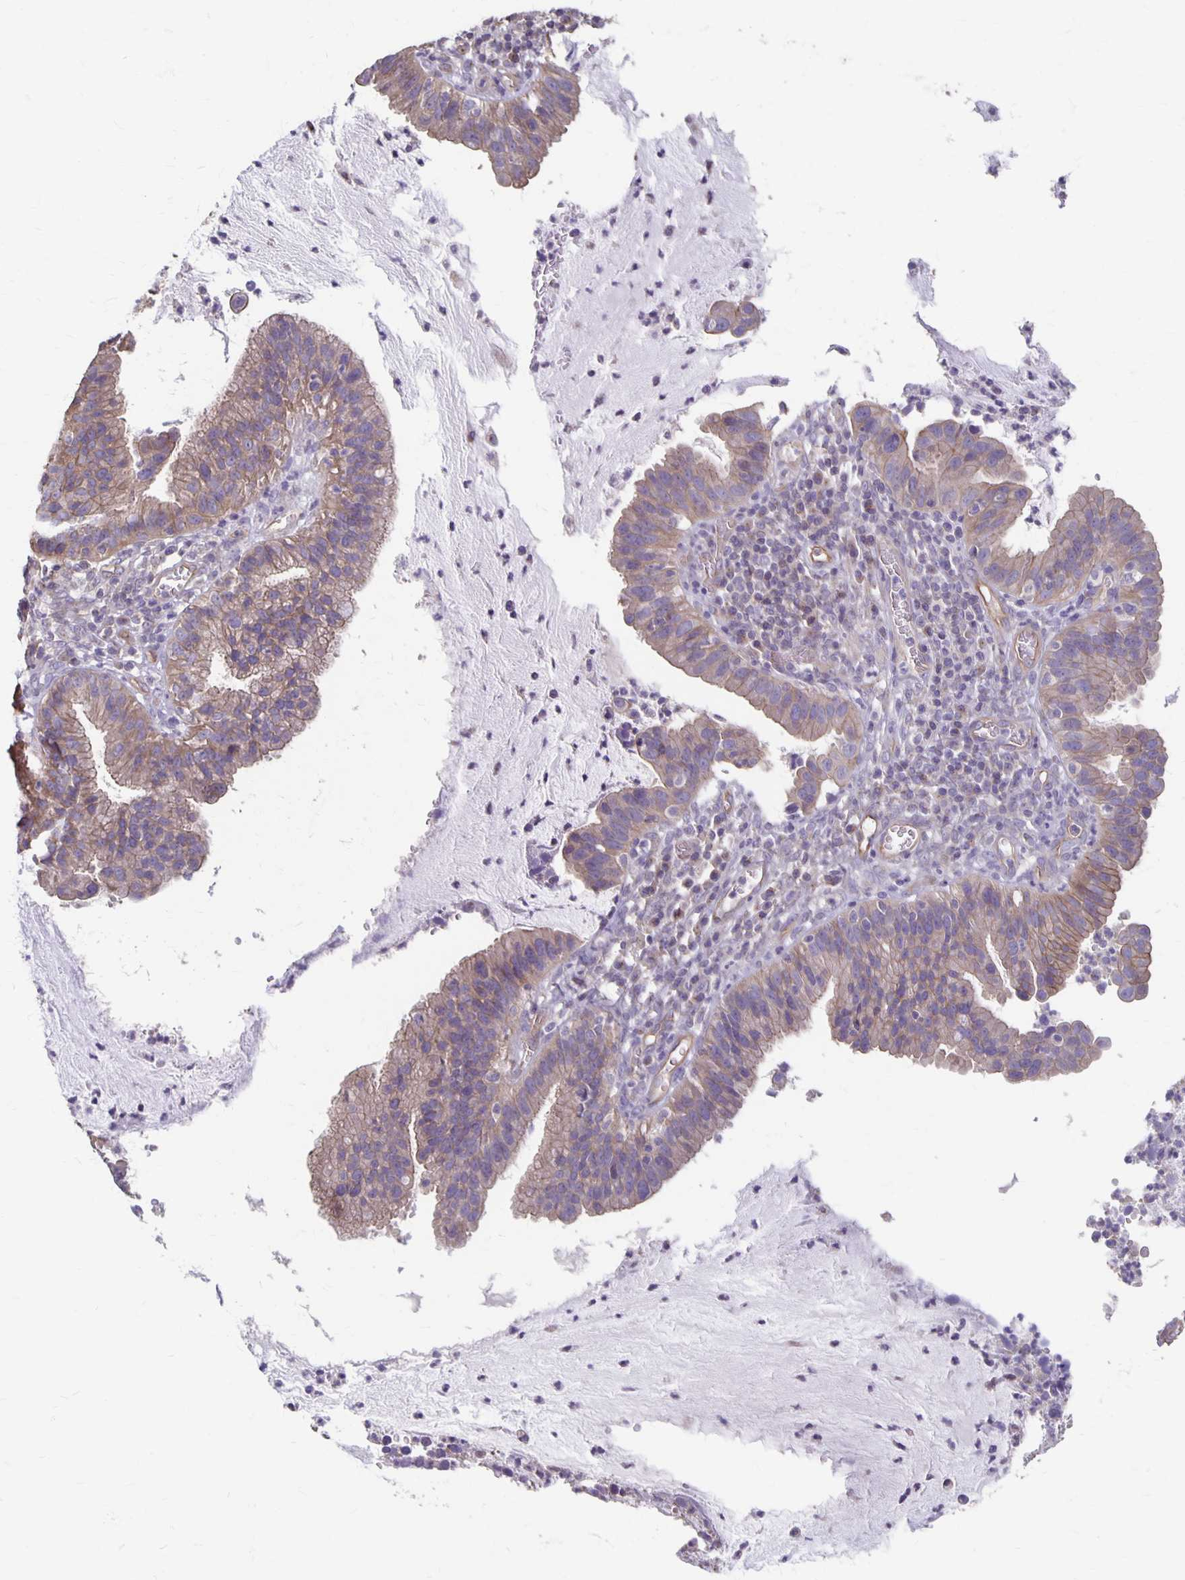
{"staining": {"intensity": "weak", "quantity": "25%-75%", "location": "cytoplasmic/membranous"}, "tissue": "cervical cancer", "cell_type": "Tumor cells", "image_type": "cancer", "snomed": [{"axis": "morphology", "description": "Adenocarcinoma, NOS"}, {"axis": "topography", "description": "Cervix"}], "caption": "Cervical adenocarcinoma stained for a protein (brown) reveals weak cytoplasmic/membranous positive expression in approximately 25%-75% of tumor cells.", "gene": "PPP1R3E", "patient": {"sex": "female", "age": 34}}